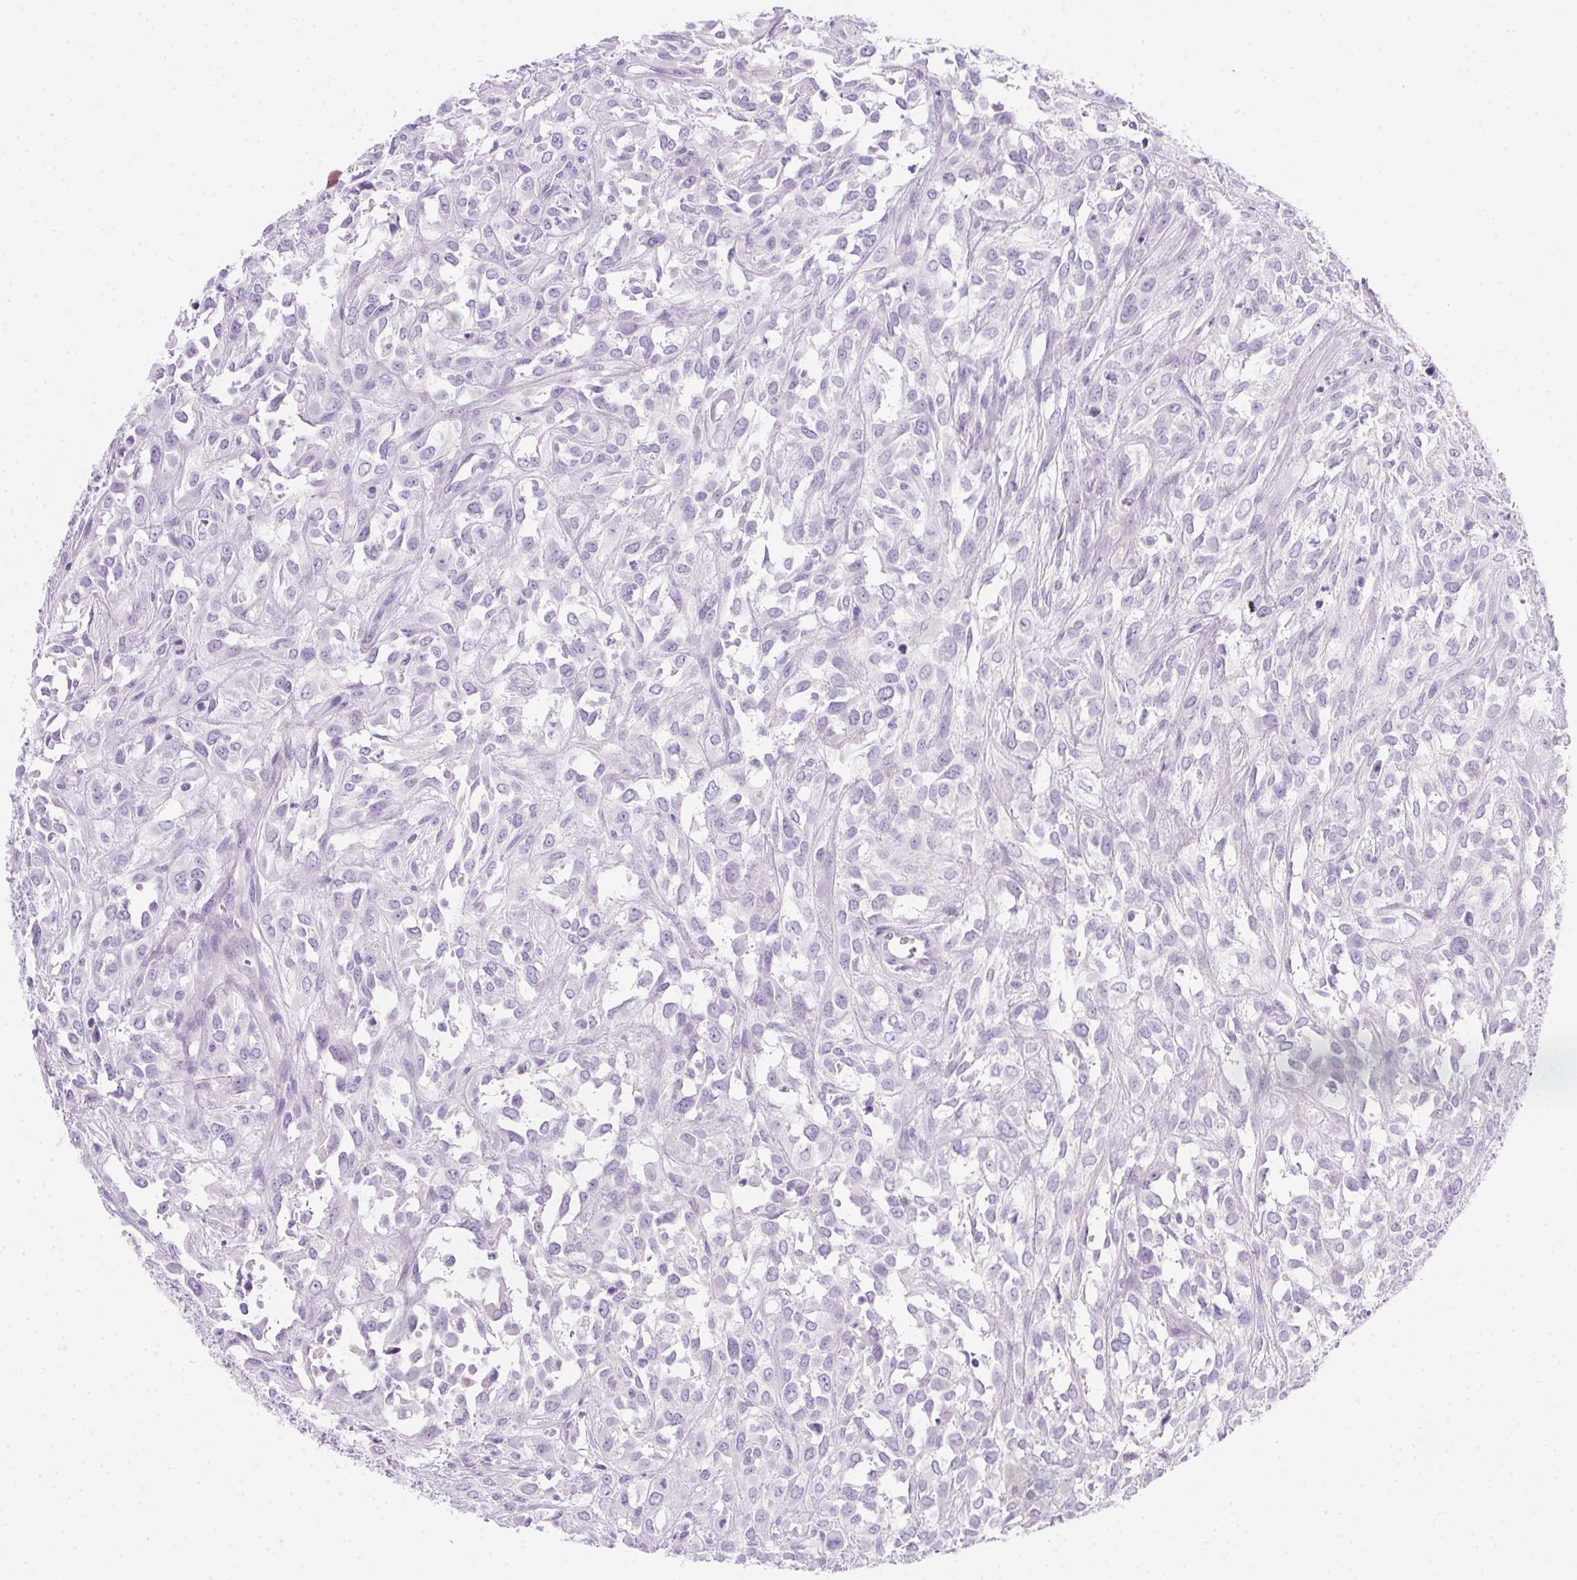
{"staining": {"intensity": "negative", "quantity": "none", "location": "none"}, "tissue": "urothelial cancer", "cell_type": "Tumor cells", "image_type": "cancer", "snomed": [{"axis": "morphology", "description": "Urothelial carcinoma, High grade"}, {"axis": "topography", "description": "Urinary bladder"}], "caption": "Urothelial cancer stained for a protein using immunohistochemistry (IHC) demonstrates no positivity tumor cells.", "gene": "SPACA5B", "patient": {"sex": "male", "age": 67}}